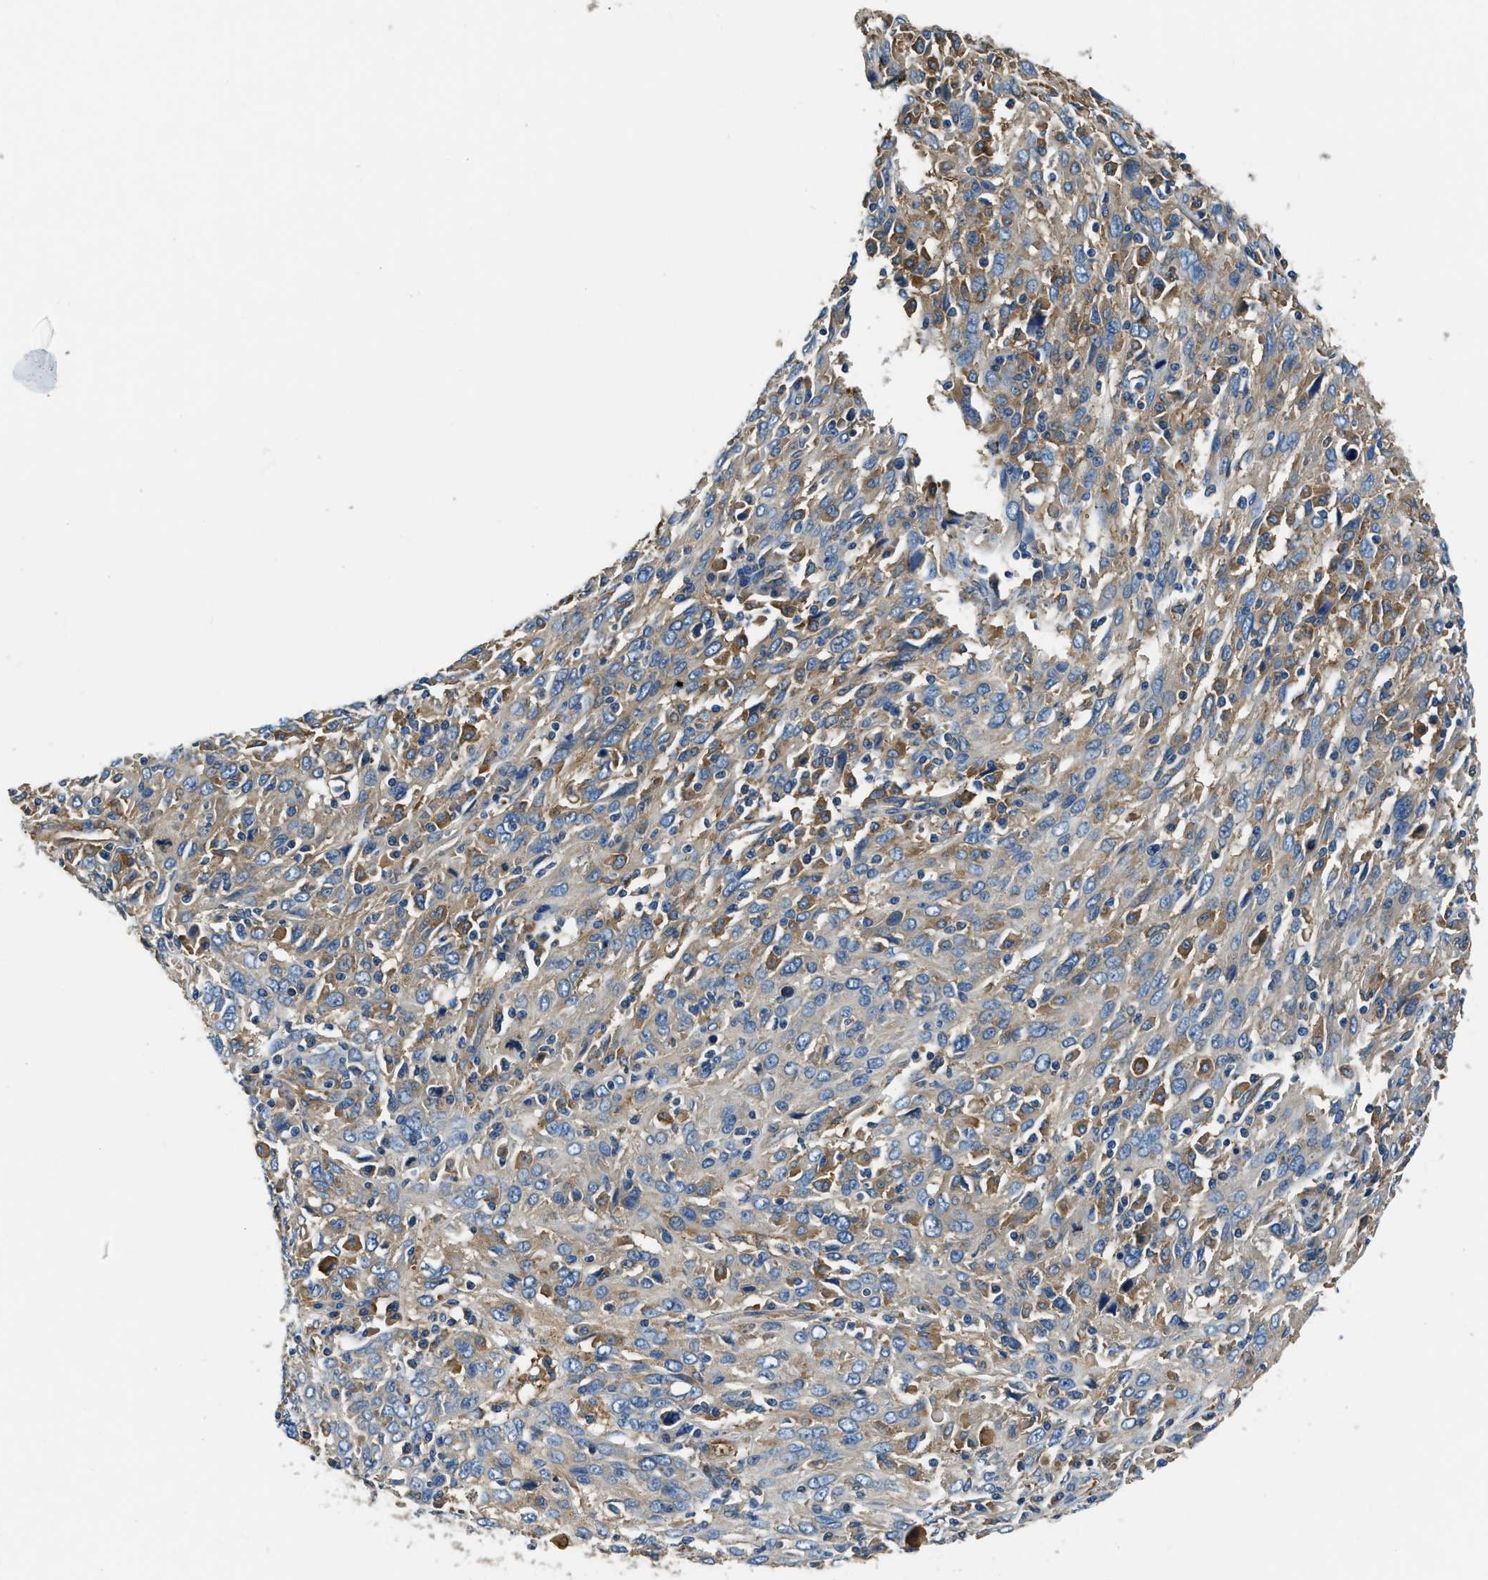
{"staining": {"intensity": "weak", "quantity": "<25%", "location": "cytoplasmic/membranous"}, "tissue": "cervical cancer", "cell_type": "Tumor cells", "image_type": "cancer", "snomed": [{"axis": "morphology", "description": "Squamous cell carcinoma, NOS"}, {"axis": "topography", "description": "Cervix"}], "caption": "Immunohistochemical staining of squamous cell carcinoma (cervical) displays no significant staining in tumor cells.", "gene": "EEA1", "patient": {"sex": "female", "age": 46}}